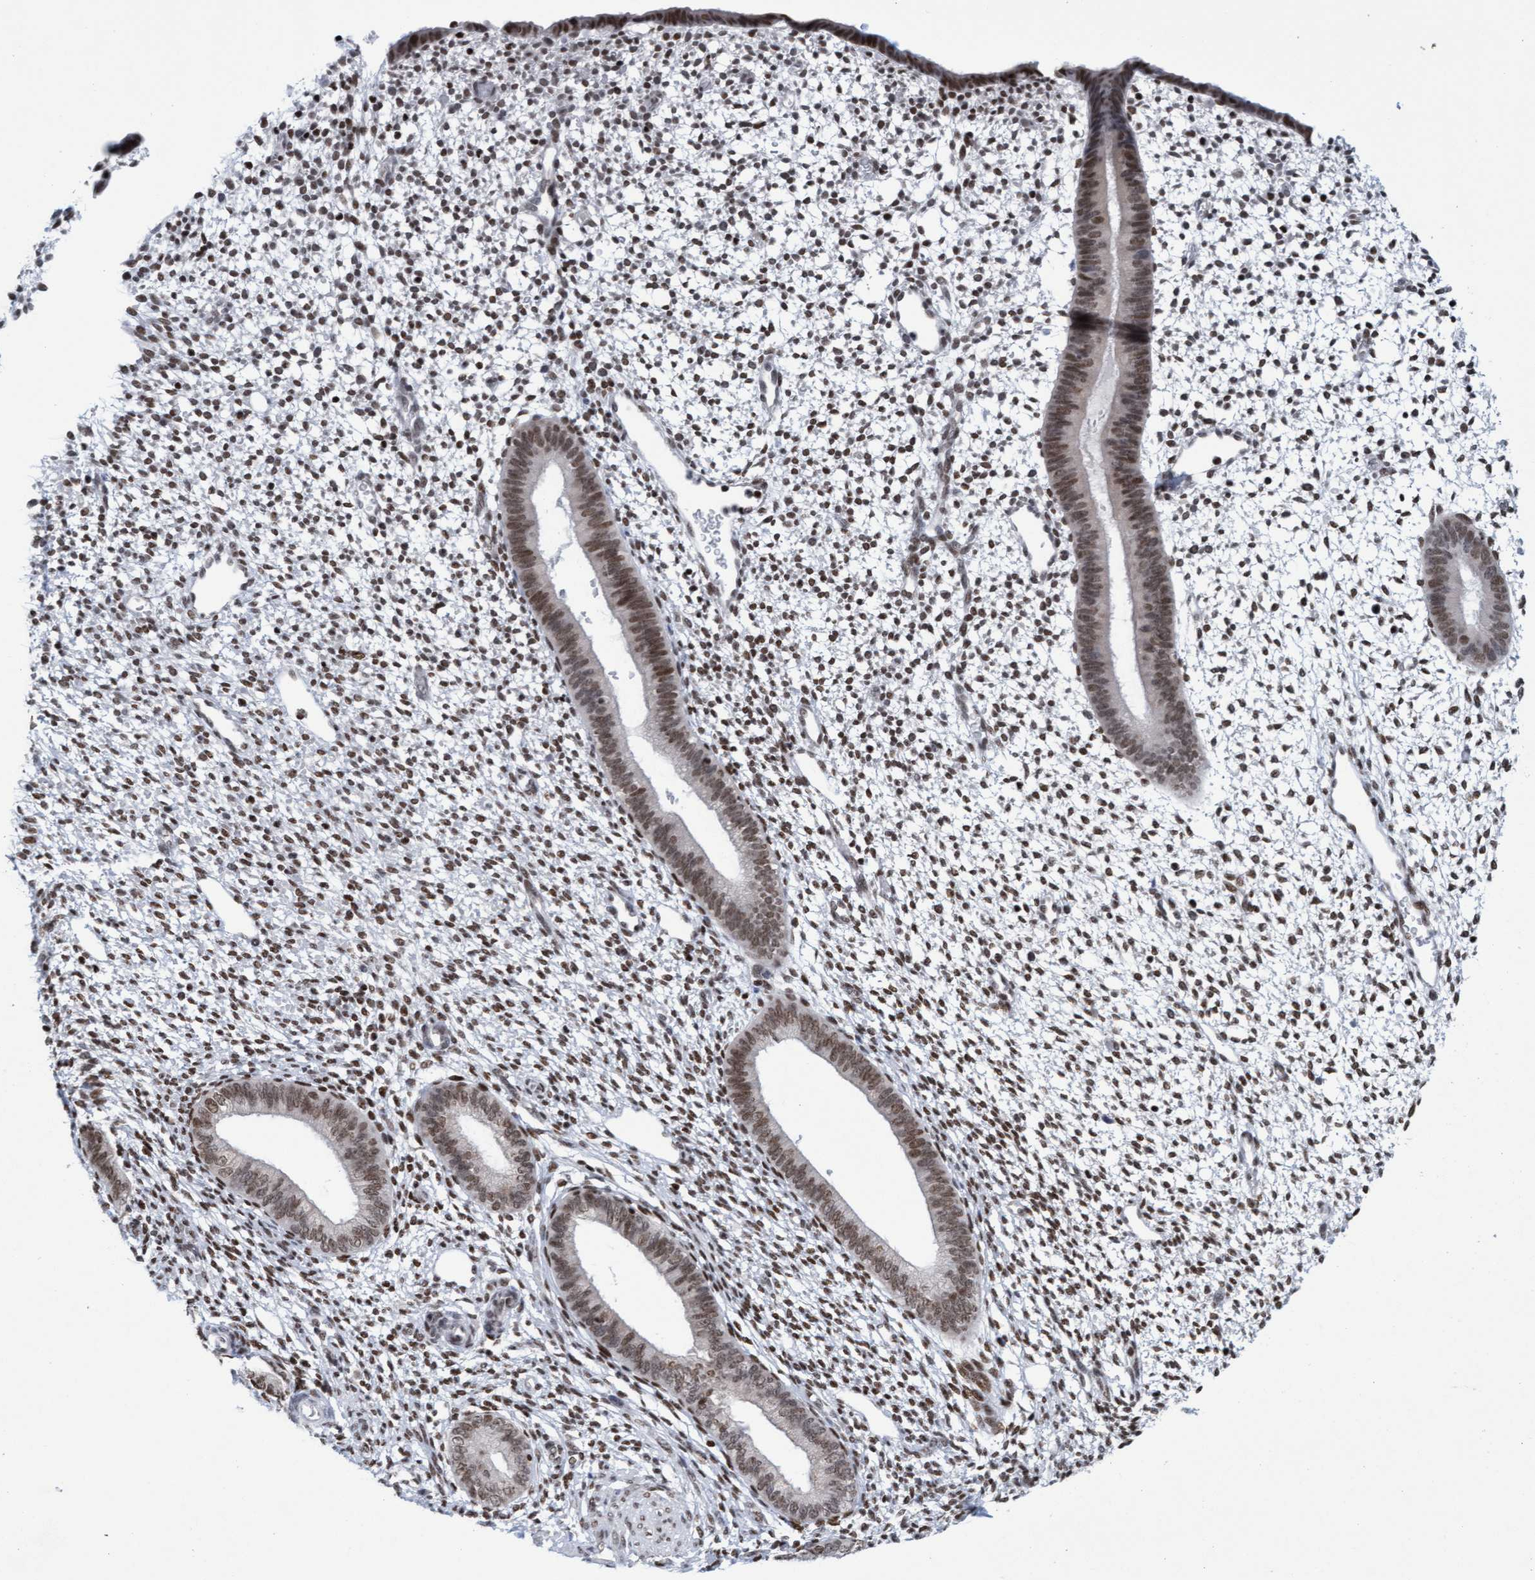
{"staining": {"intensity": "moderate", "quantity": "25%-75%", "location": "nuclear"}, "tissue": "endometrium", "cell_type": "Cells in endometrial stroma", "image_type": "normal", "snomed": [{"axis": "morphology", "description": "Normal tissue, NOS"}, {"axis": "topography", "description": "Endometrium"}], "caption": "Protein staining demonstrates moderate nuclear expression in about 25%-75% of cells in endometrial stroma in normal endometrium.", "gene": "GLRX2", "patient": {"sex": "female", "age": 46}}